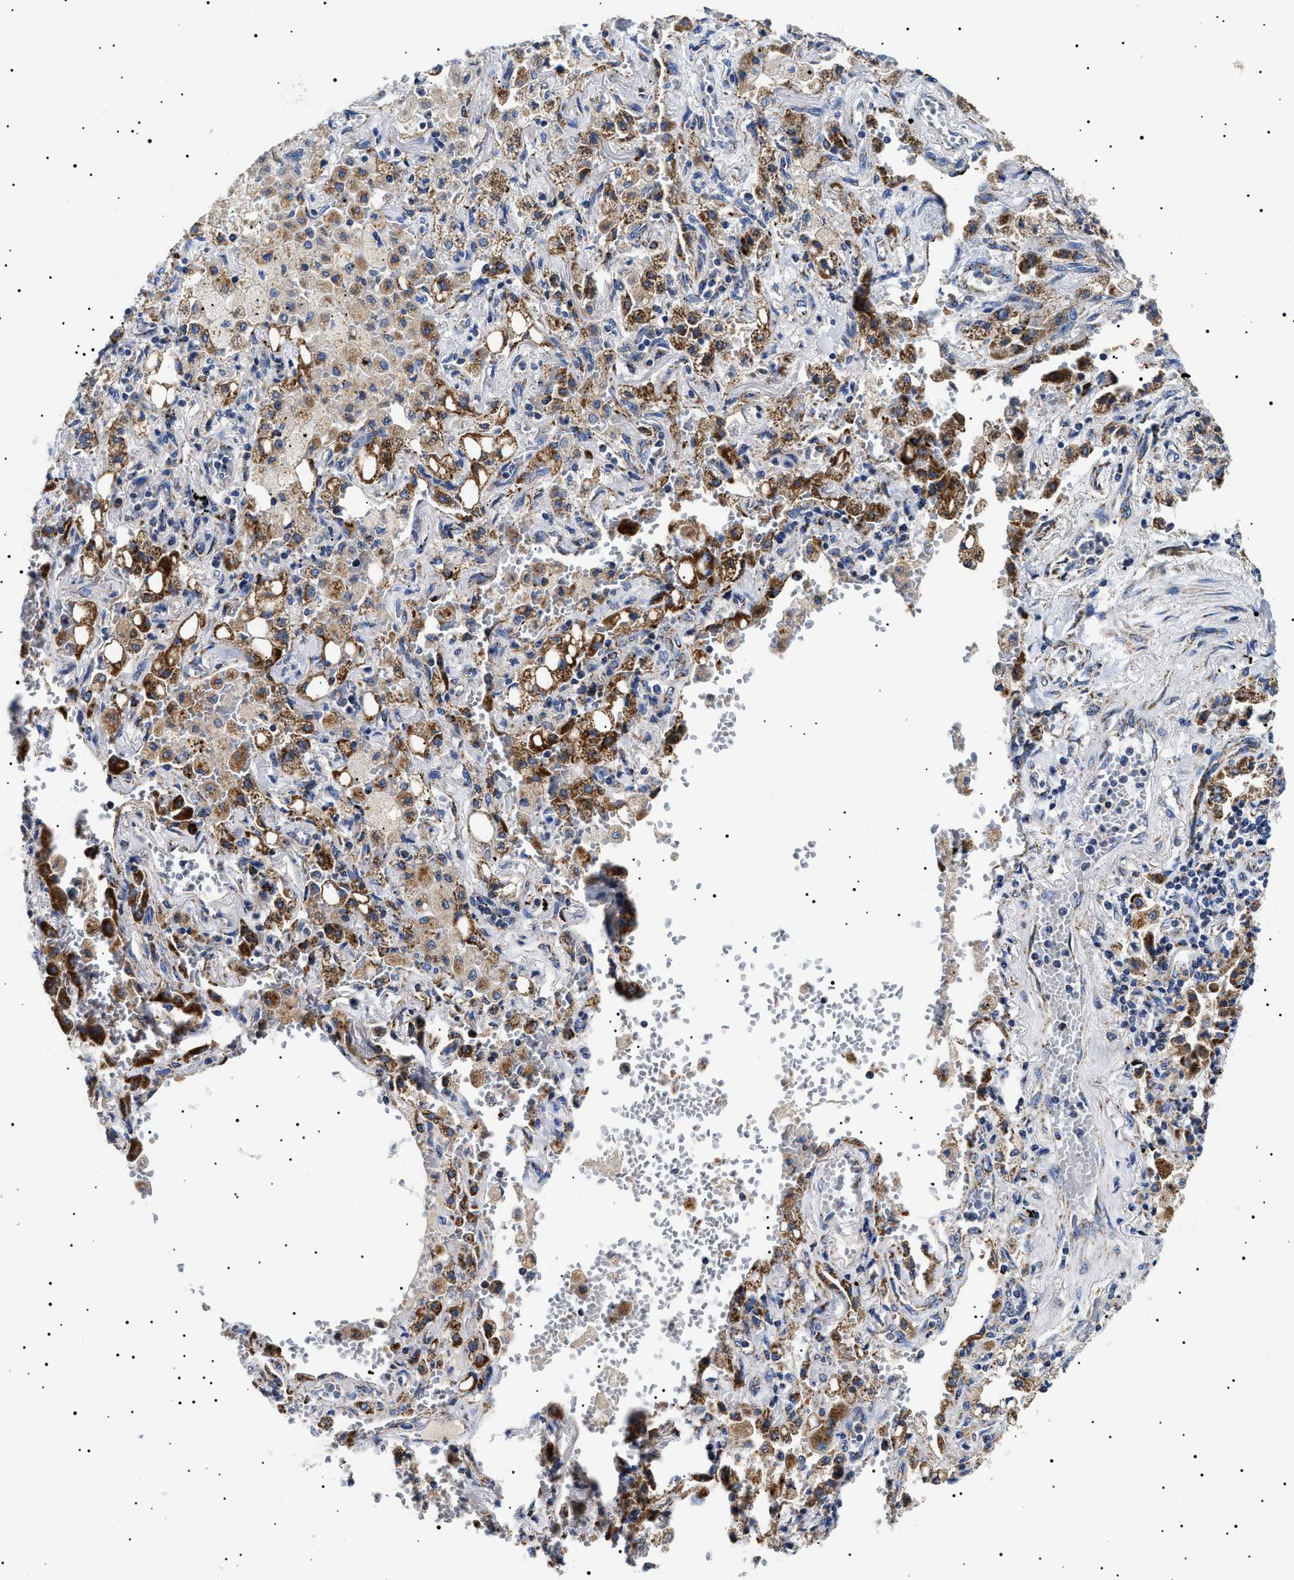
{"staining": {"intensity": "strong", "quantity": ">75%", "location": "cytoplasmic/membranous"}, "tissue": "lung cancer", "cell_type": "Tumor cells", "image_type": "cancer", "snomed": [{"axis": "morphology", "description": "Adenocarcinoma, NOS"}, {"axis": "topography", "description": "Lung"}], "caption": "There is high levels of strong cytoplasmic/membranous positivity in tumor cells of lung cancer, as demonstrated by immunohistochemical staining (brown color).", "gene": "CHRDL2", "patient": {"sex": "female", "age": 65}}